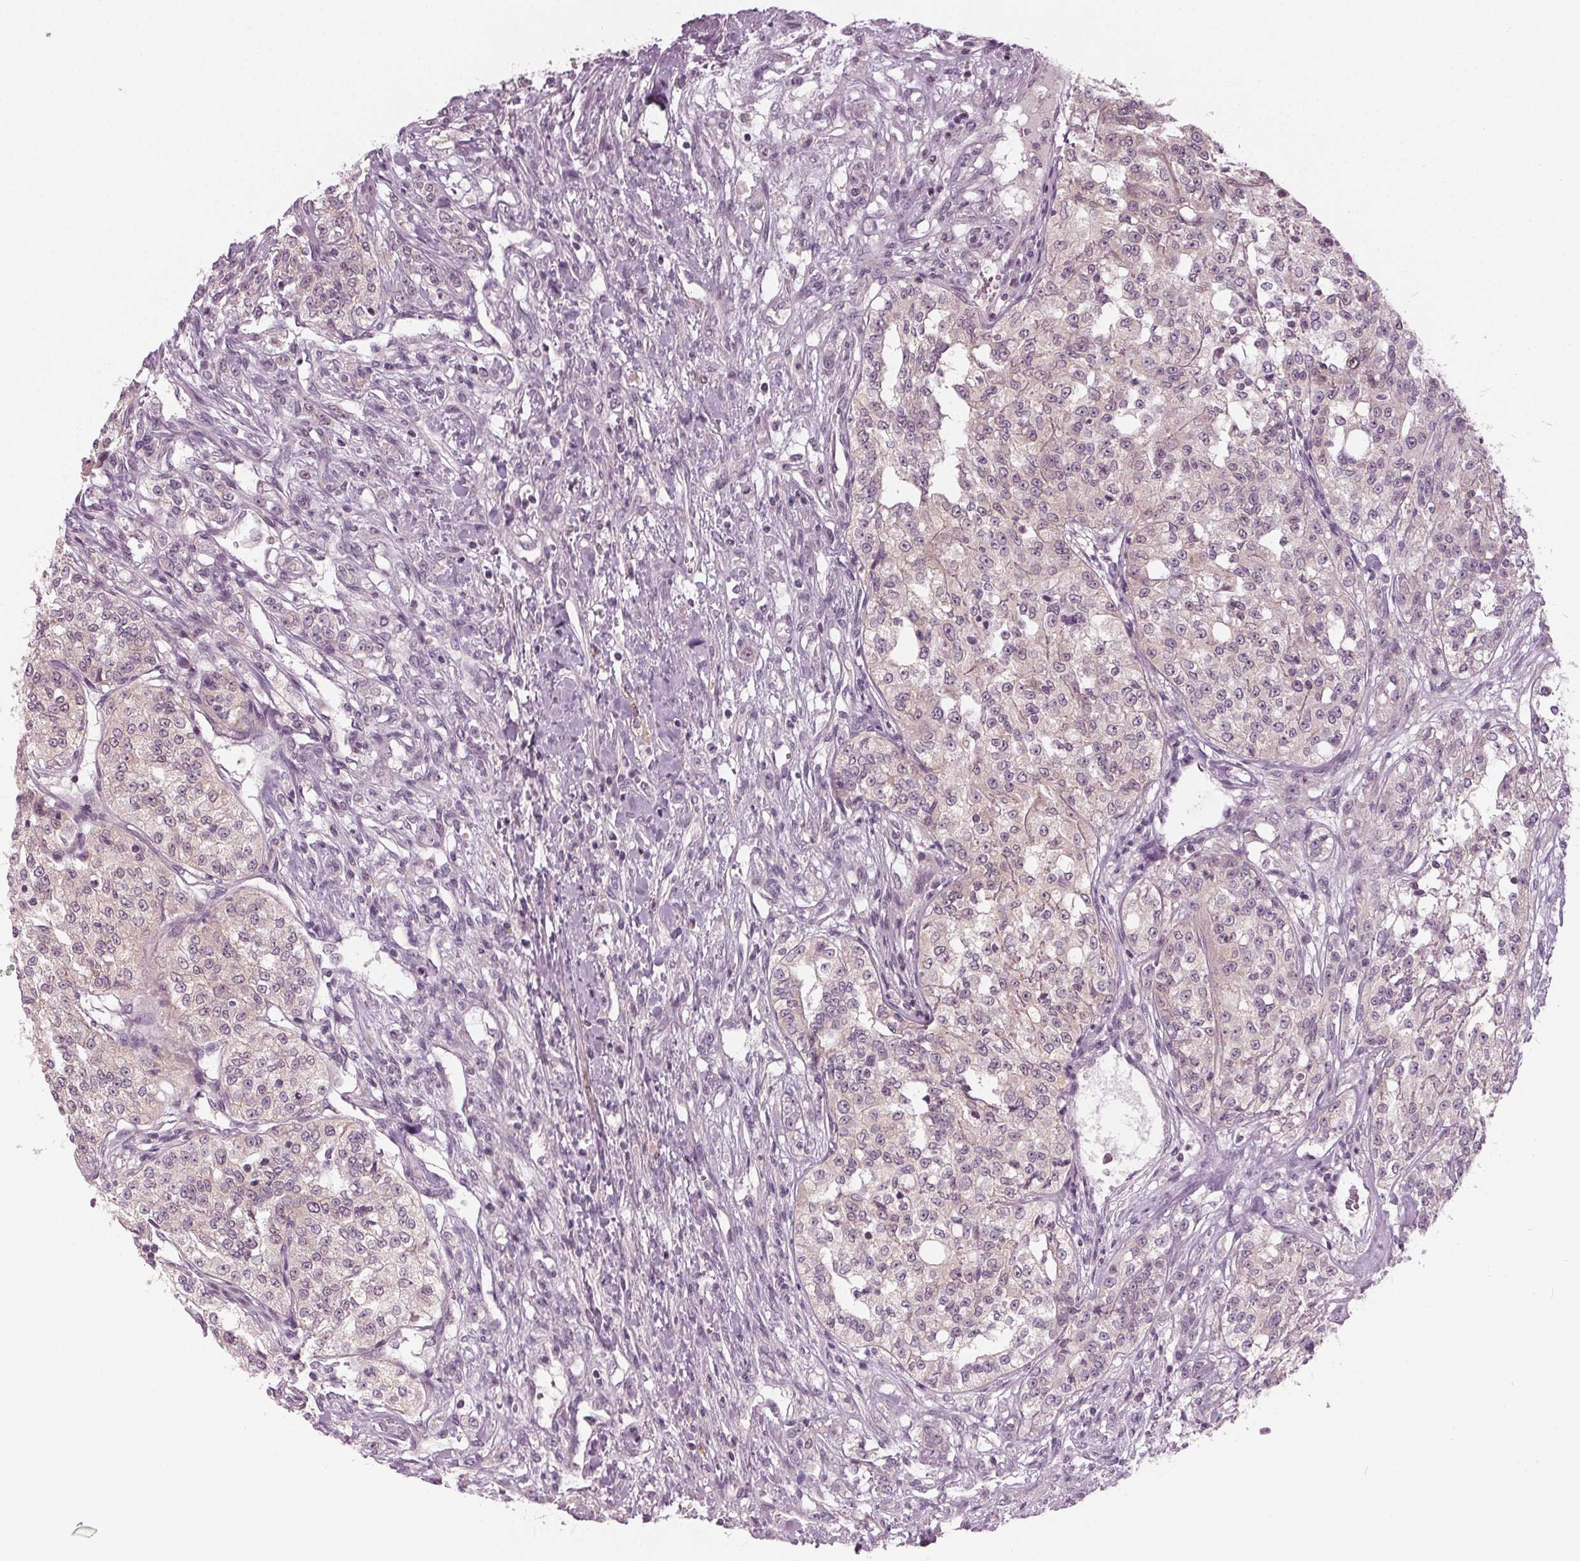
{"staining": {"intensity": "negative", "quantity": "none", "location": "none"}, "tissue": "renal cancer", "cell_type": "Tumor cells", "image_type": "cancer", "snomed": [{"axis": "morphology", "description": "Adenocarcinoma, NOS"}, {"axis": "topography", "description": "Kidney"}], "caption": "An immunohistochemistry (IHC) photomicrograph of renal adenocarcinoma is shown. There is no staining in tumor cells of renal adenocarcinoma.", "gene": "ZNF605", "patient": {"sex": "female", "age": 63}}